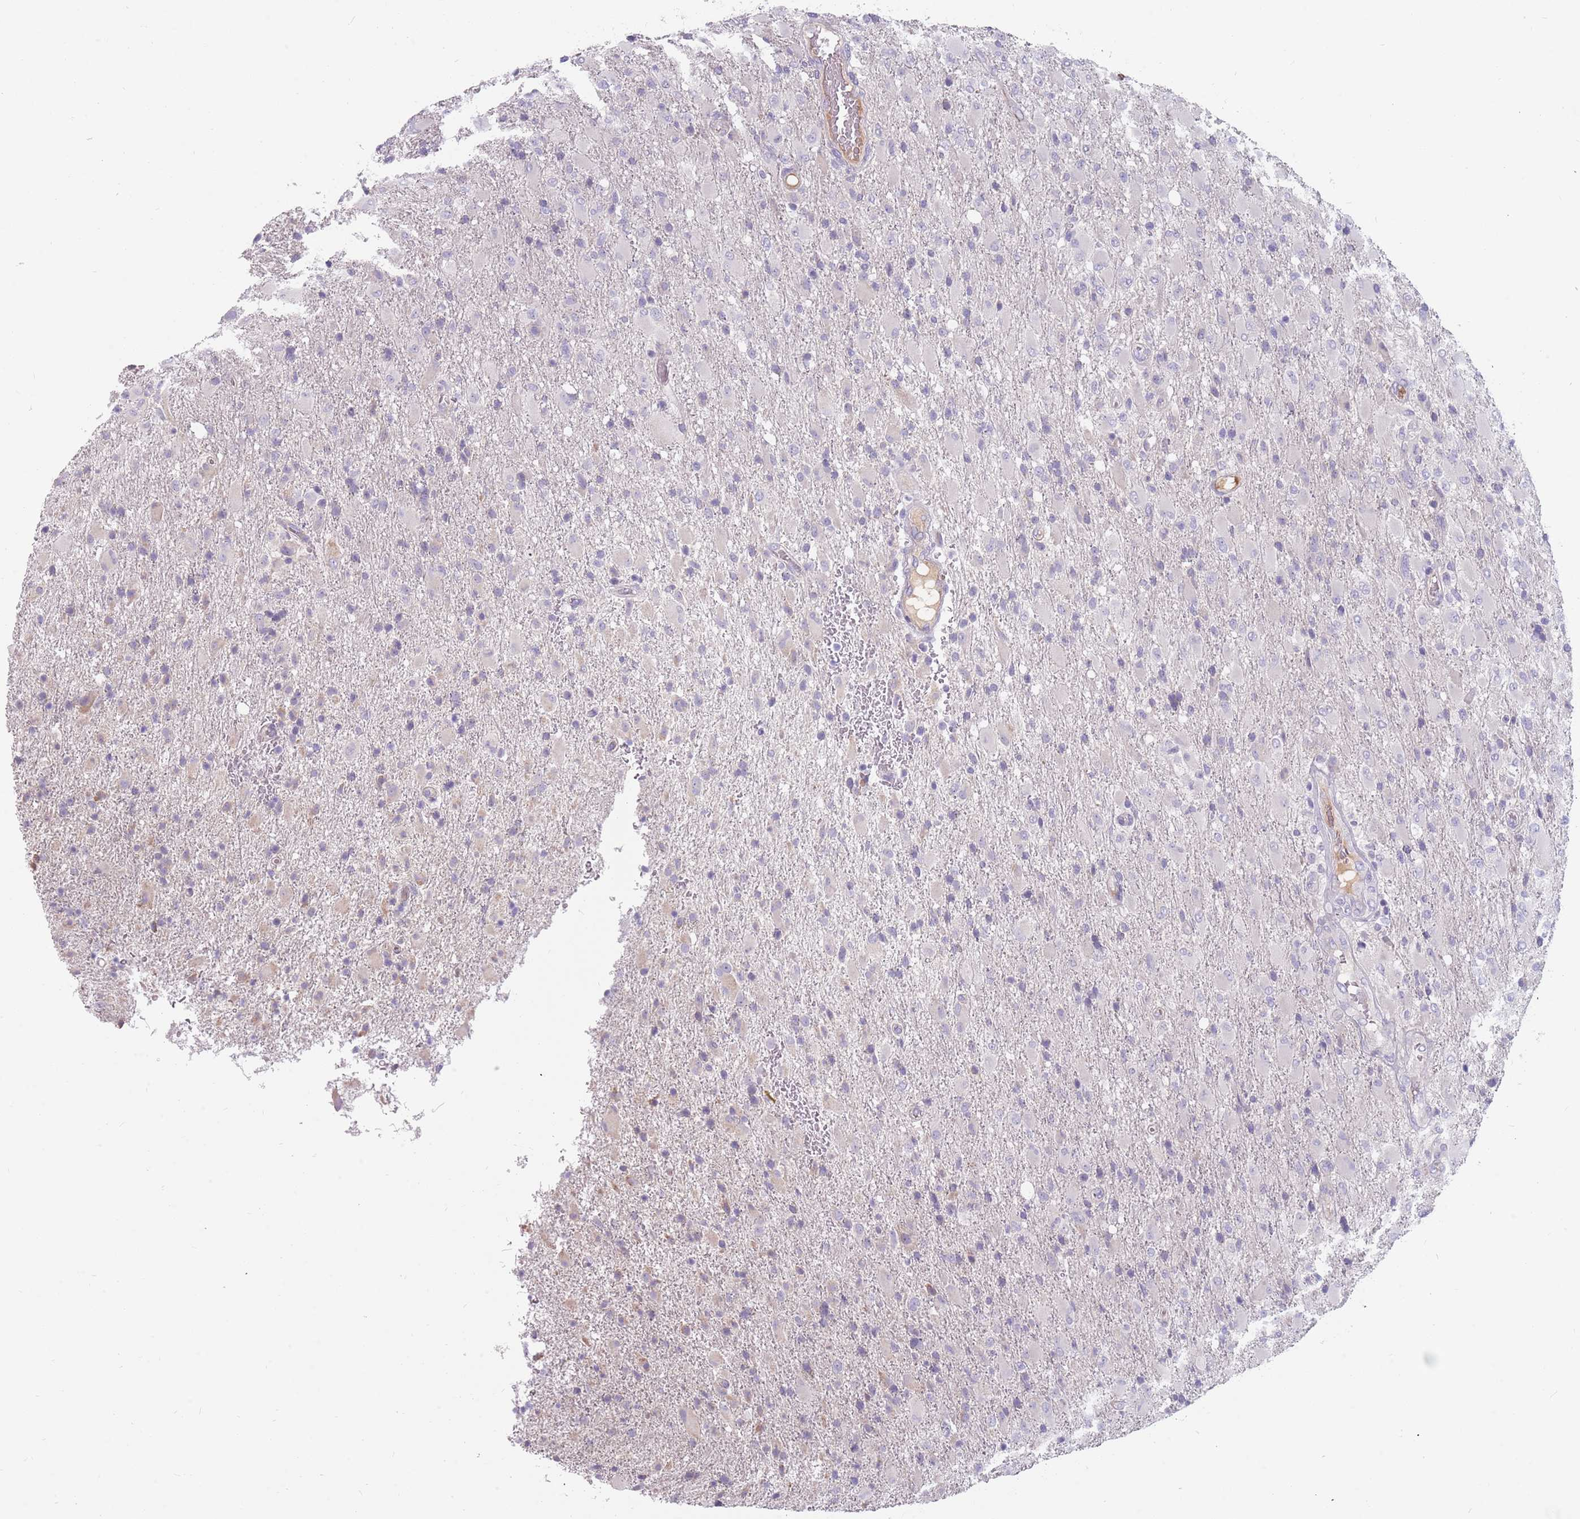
{"staining": {"intensity": "negative", "quantity": "none", "location": "none"}, "tissue": "glioma", "cell_type": "Tumor cells", "image_type": "cancer", "snomed": [{"axis": "morphology", "description": "Glioma, malignant, Low grade"}, {"axis": "topography", "description": "Brain"}], "caption": "DAB immunohistochemical staining of malignant glioma (low-grade) displays no significant positivity in tumor cells.", "gene": "DDX4", "patient": {"sex": "male", "age": 65}}